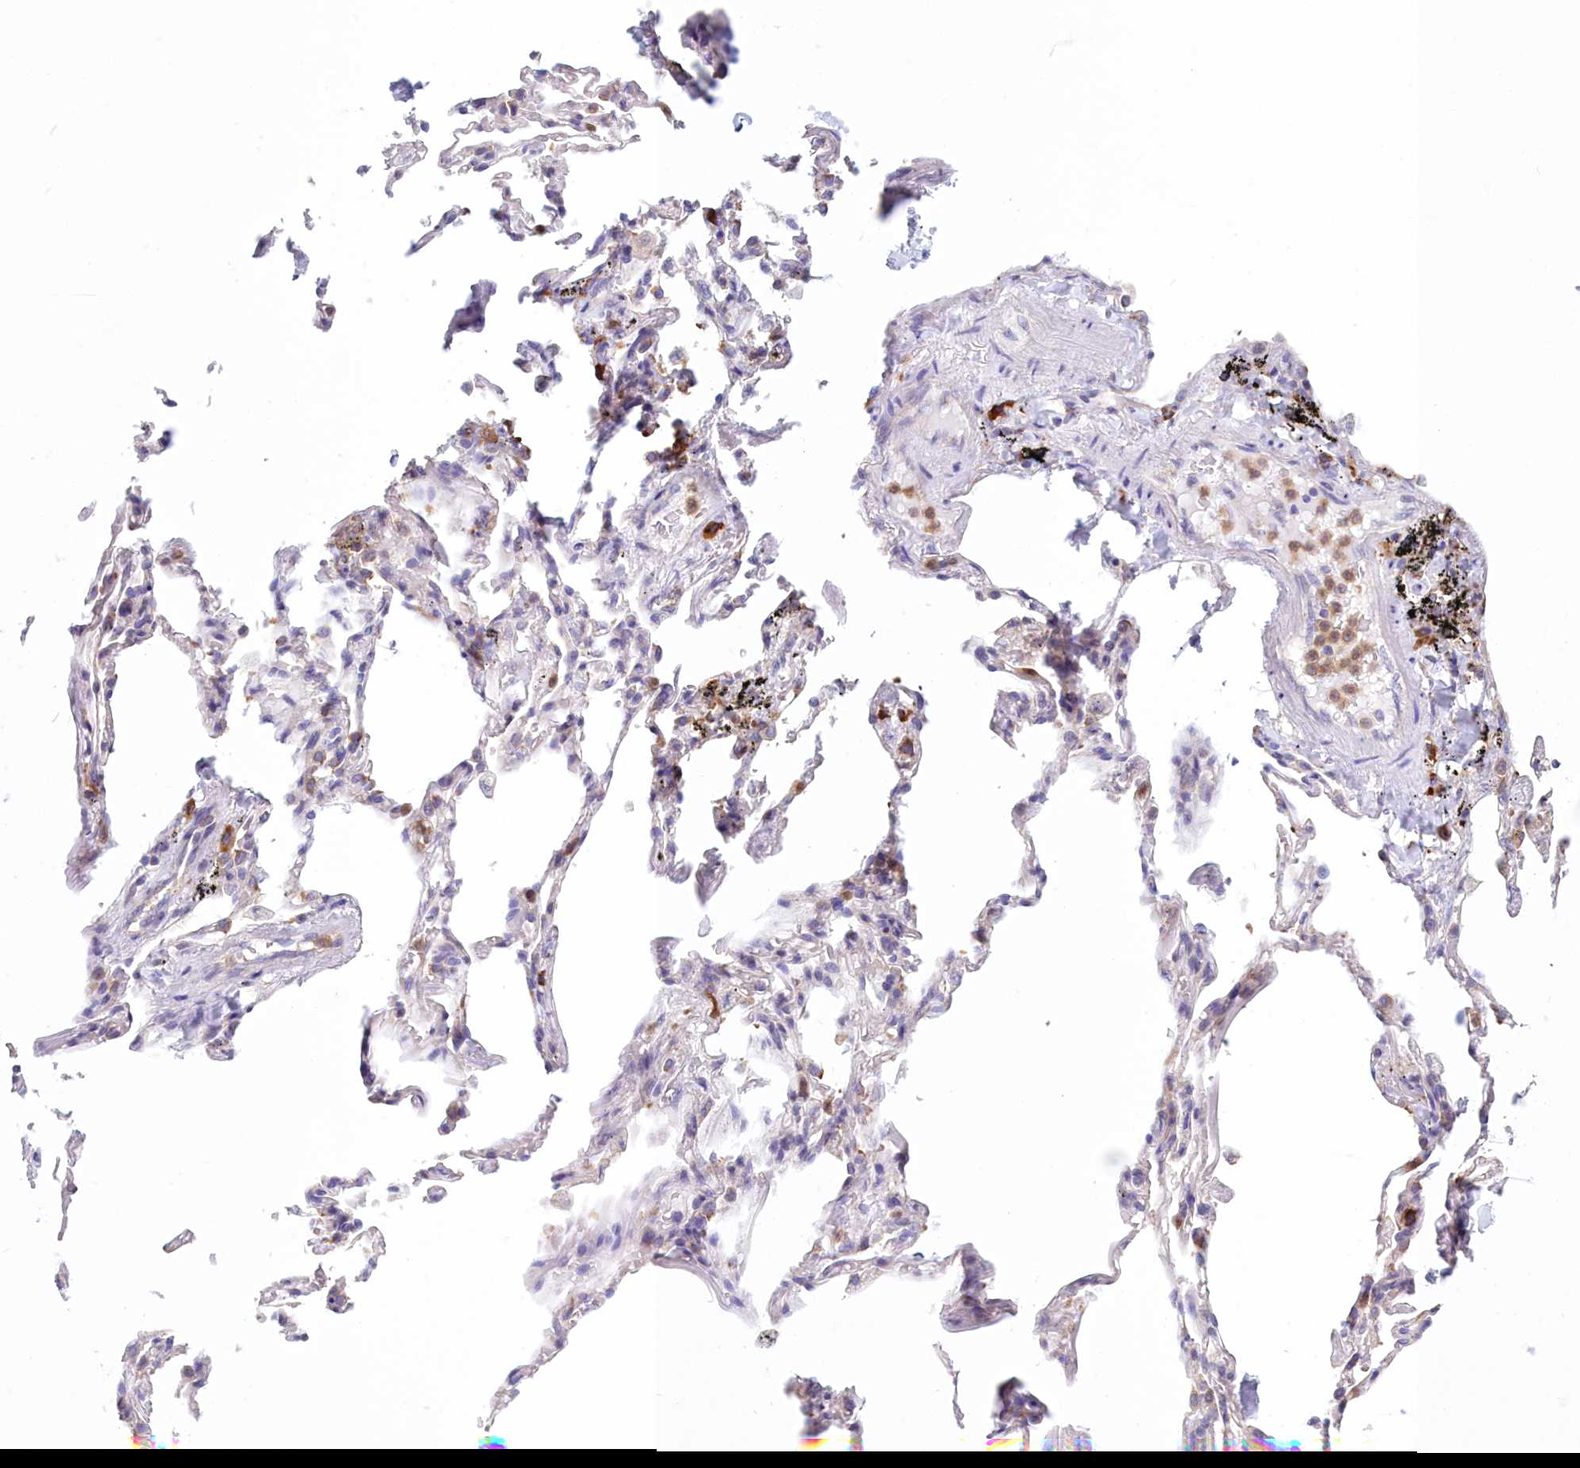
{"staining": {"intensity": "negative", "quantity": "none", "location": "none"}, "tissue": "adipose tissue", "cell_type": "Adipocytes", "image_type": "normal", "snomed": [{"axis": "morphology", "description": "Normal tissue, NOS"}, {"axis": "topography", "description": "Lymph node"}, {"axis": "topography", "description": "Bronchus"}], "caption": "This is a photomicrograph of immunohistochemistry (IHC) staining of normal adipose tissue, which shows no staining in adipocytes.", "gene": "HM13", "patient": {"sex": "male", "age": 63}}